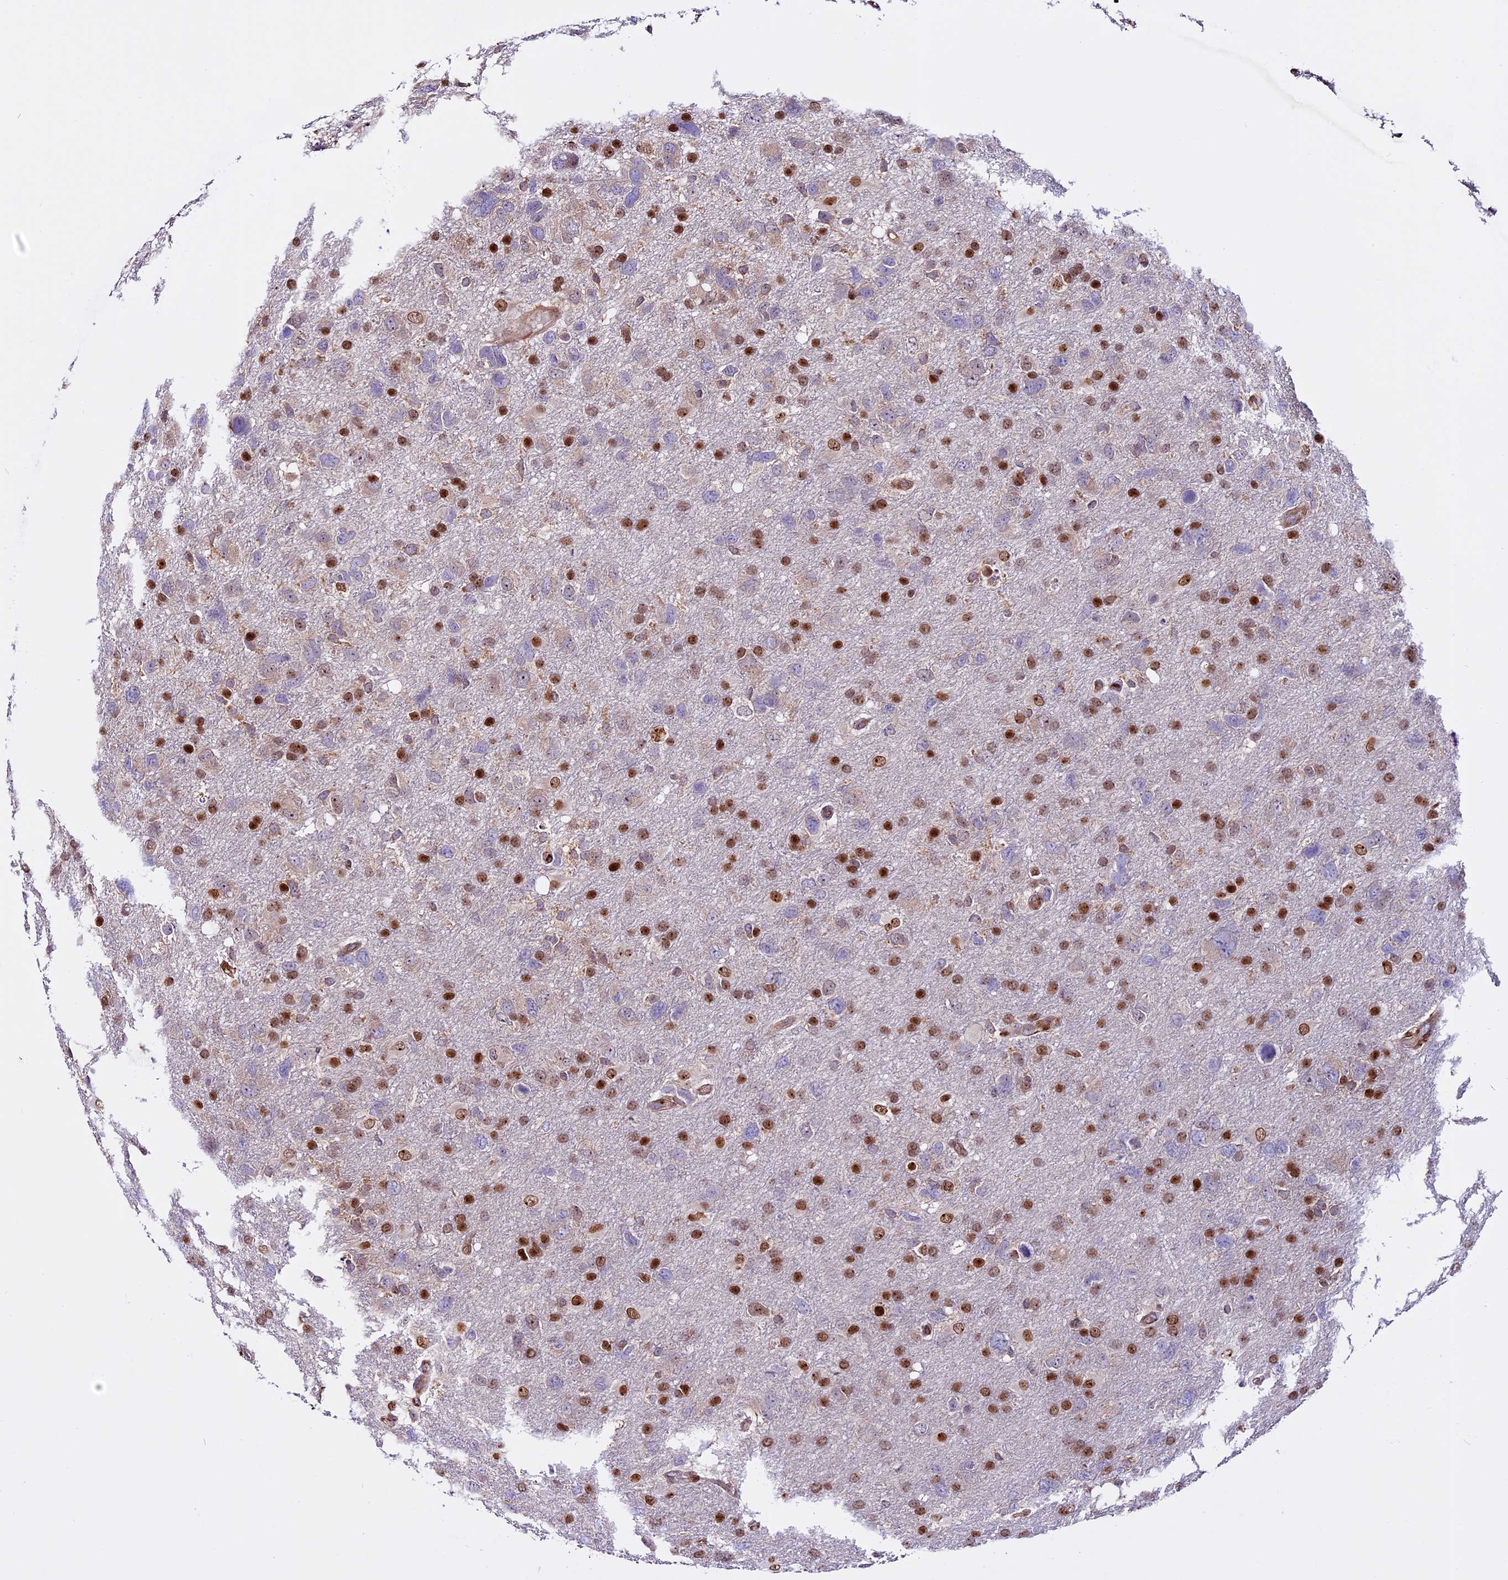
{"staining": {"intensity": "moderate", "quantity": "25%-75%", "location": "nuclear"}, "tissue": "glioma", "cell_type": "Tumor cells", "image_type": "cancer", "snomed": [{"axis": "morphology", "description": "Glioma, malignant, High grade"}, {"axis": "topography", "description": "Brain"}], "caption": "High-grade glioma (malignant) stained with a protein marker reveals moderate staining in tumor cells.", "gene": "RINL", "patient": {"sex": "male", "age": 61}}